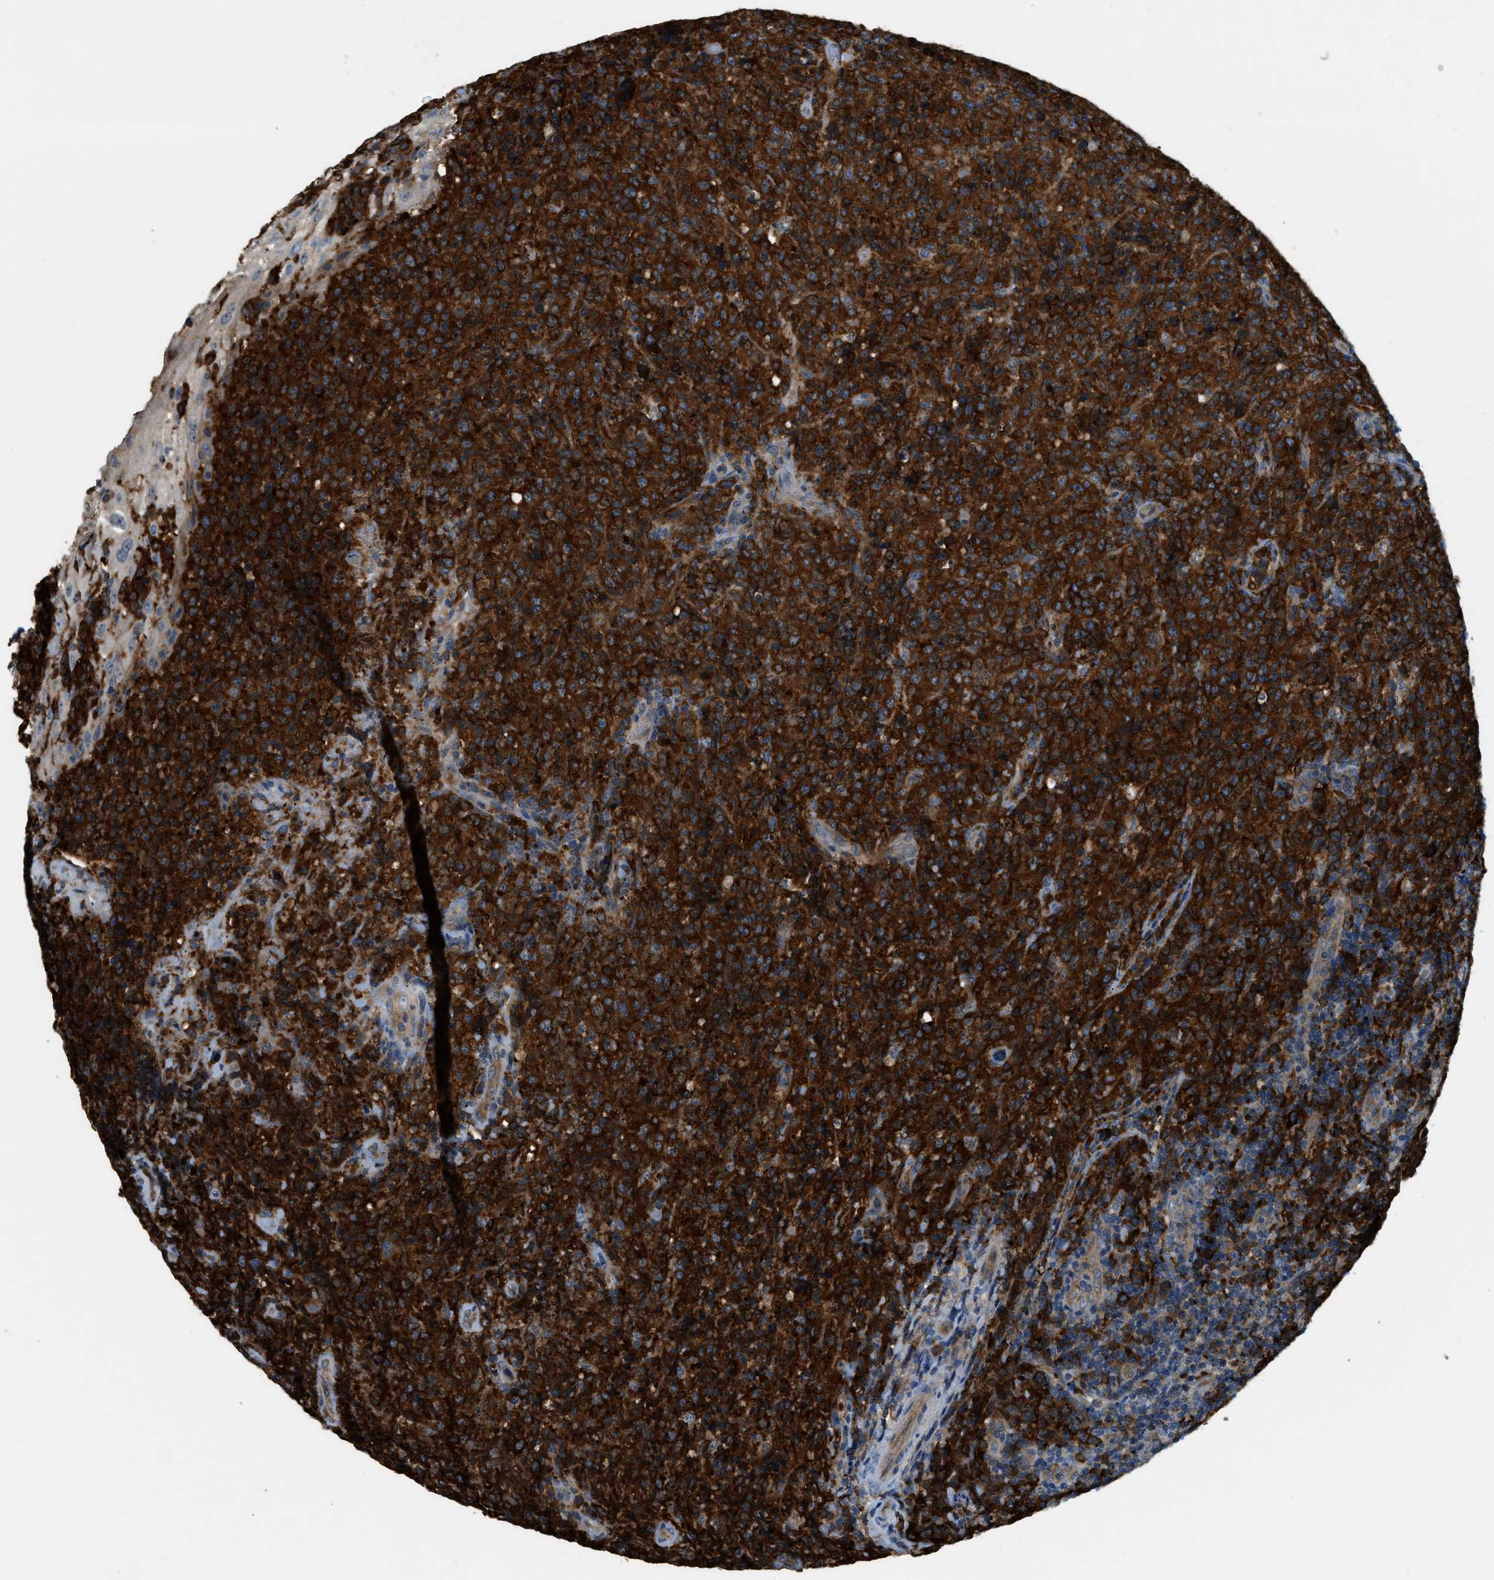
{"staining": {"intensity": "strong", "quantity": ">75%", "location": "cytoplasmic/membranous"}, "tissue": "lymphoma", "cell_type": "Tumor cells", "image_type": "cancer", "snomed": [{"axis": "morphology", "description": "Malignant lymphoma, non-Hodgkin's type, High grade"}, {"axis": "topography", "description": "Tonsil"}], "caption": "High-grade malignant lymphoma, non-Hodgkin's type stained for a protein displays strong cytoplasmic/membranous positivity in tumor cells. The staining was performed using DAB (3,3'-diaminobenzidine) to visualize the protein expression in brown, while the nuclei were stained in blue with hematoxylin (Magnification: 20x).", "gene": "CFLAR", "patient": {"sex": "female", "age": 36}}